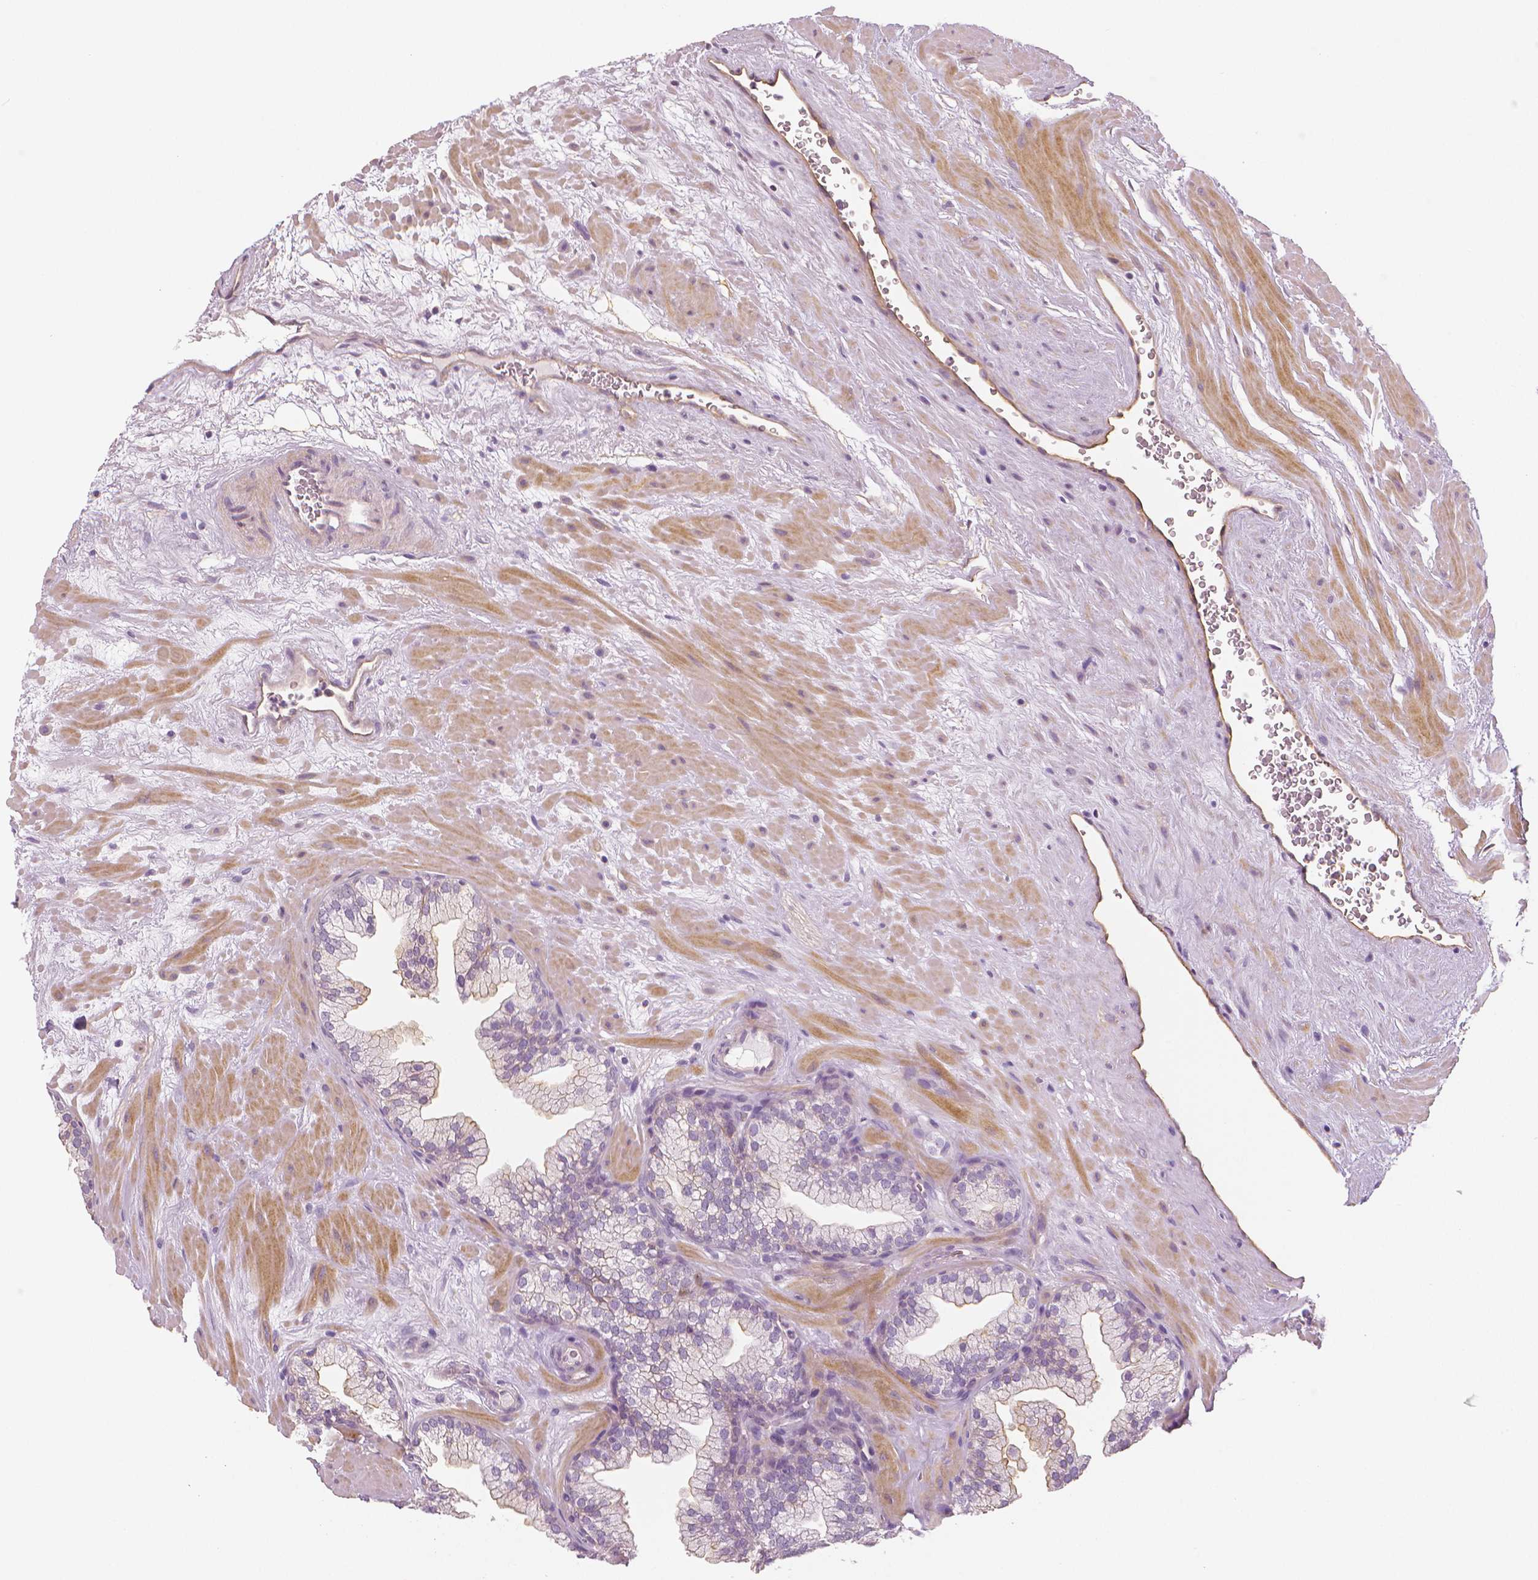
{"staining": {"intensity": "weak", "quantity": "<25%", "location": "cytoplasmic/membranous"}, "tissue": "prostate", "cell_type": "Glandular cells", "image_type": "normal", "snomed": [{"axis": "morphology", "description": "Normal tissue, NOS"}, {"axis": "topography", "description": "Prostate"}, {"axis": "topography", "description": "Peripheral nerve tissue"}], "caption": "DAB immunohistochemical staining of benign human prostate demonstrates no significant positivity in glandular cells.", "gene": "MKI67", "patient": {"sex": "male", "age": 61}}